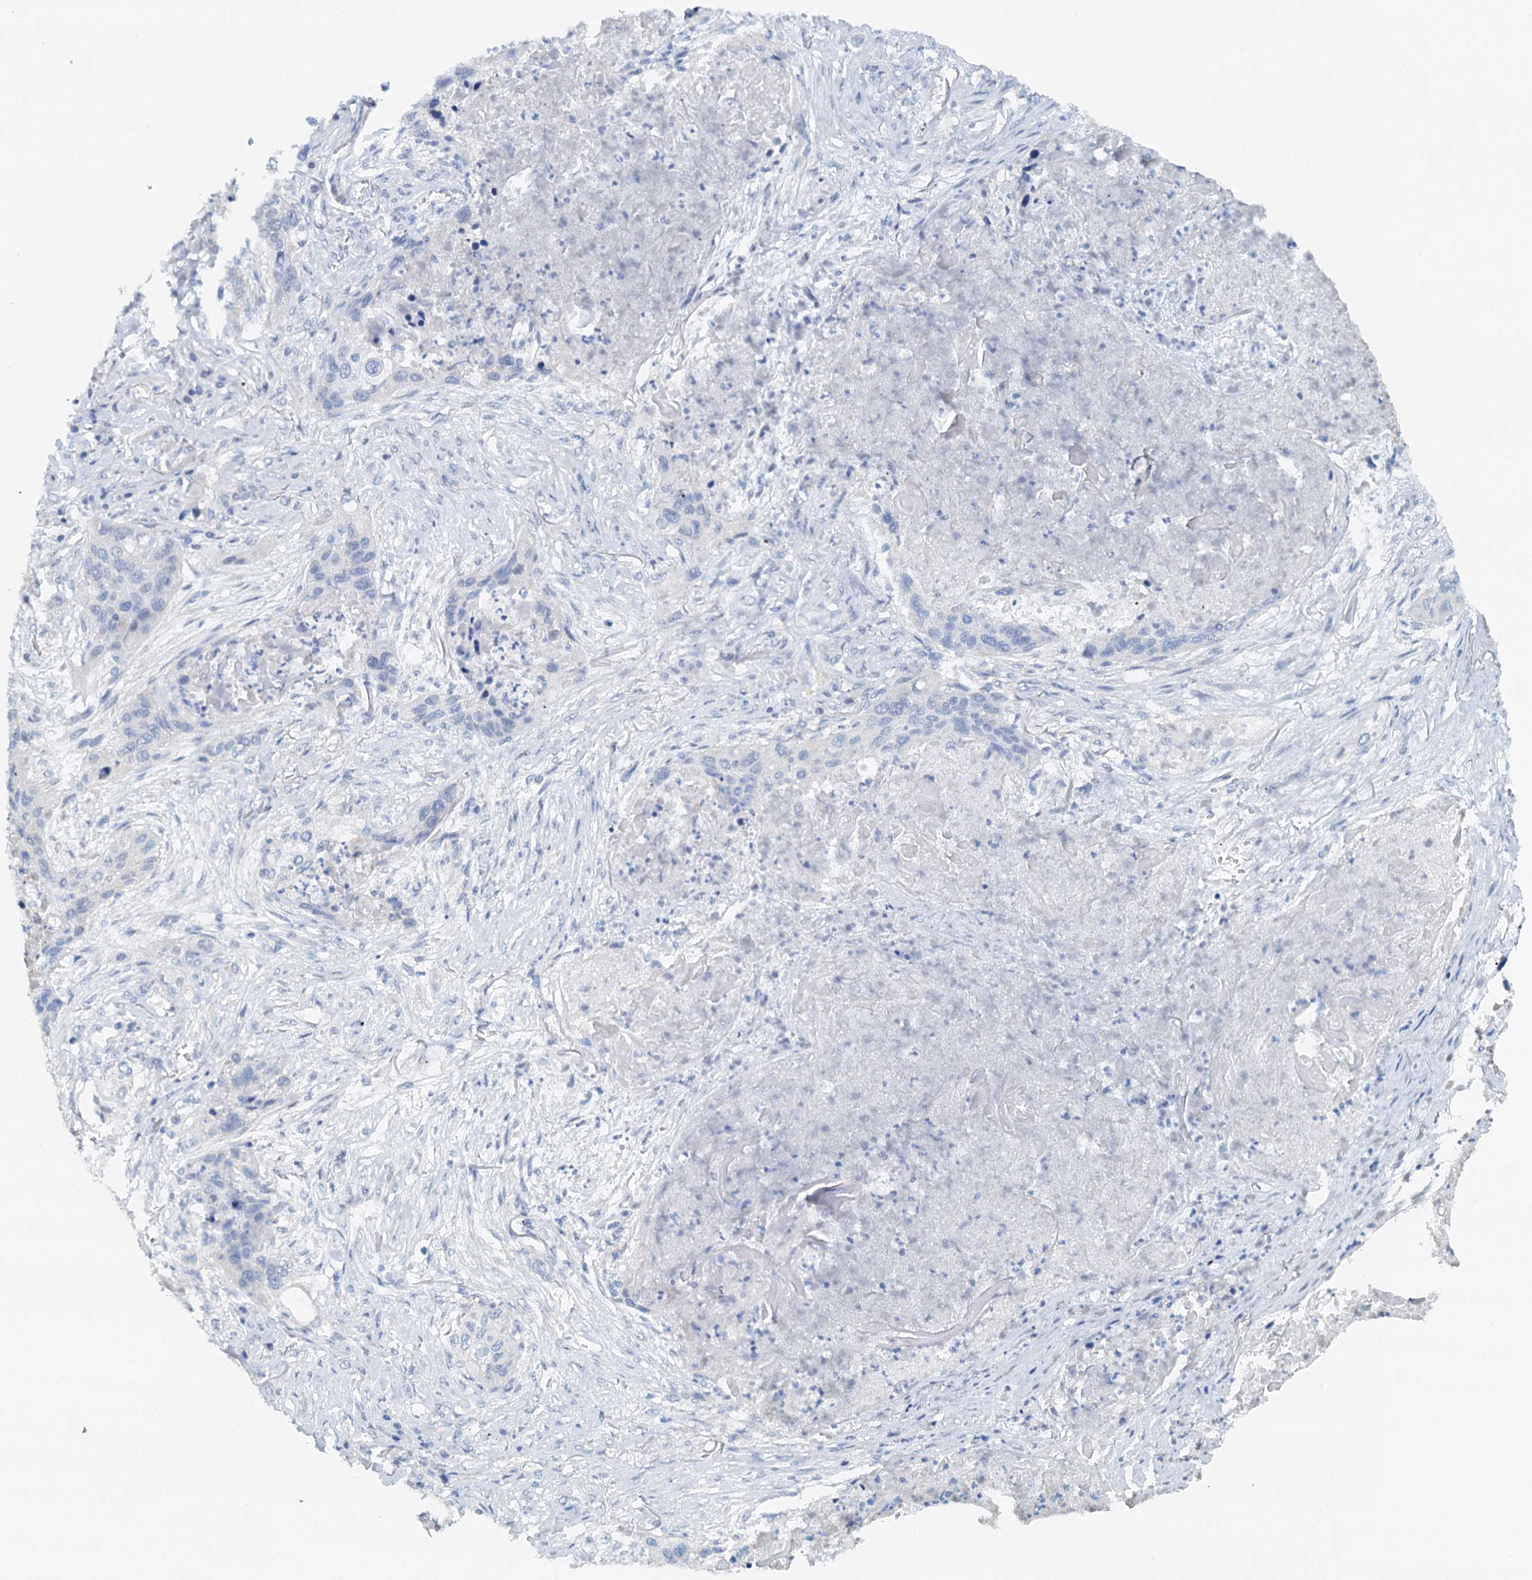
{"staining": {"intensity": "negative", "quantity": "none", "location": "none"}, "tissue": "lung cancer", "cell_type": "Tumor cells", "image_type": "cancer", "snomed": [{"axis": "morphology", "description": "Squamous cell carcinoma, NOS"}, {"axis": "topography", "description": "Lung"}], "caption": "Squamous cell carcinoma (lung) stained for a protein using IHC demonstrates no positivity tumor cells.", "gene": "DTD1", "patient": {"sex": "female", "age": 63}}